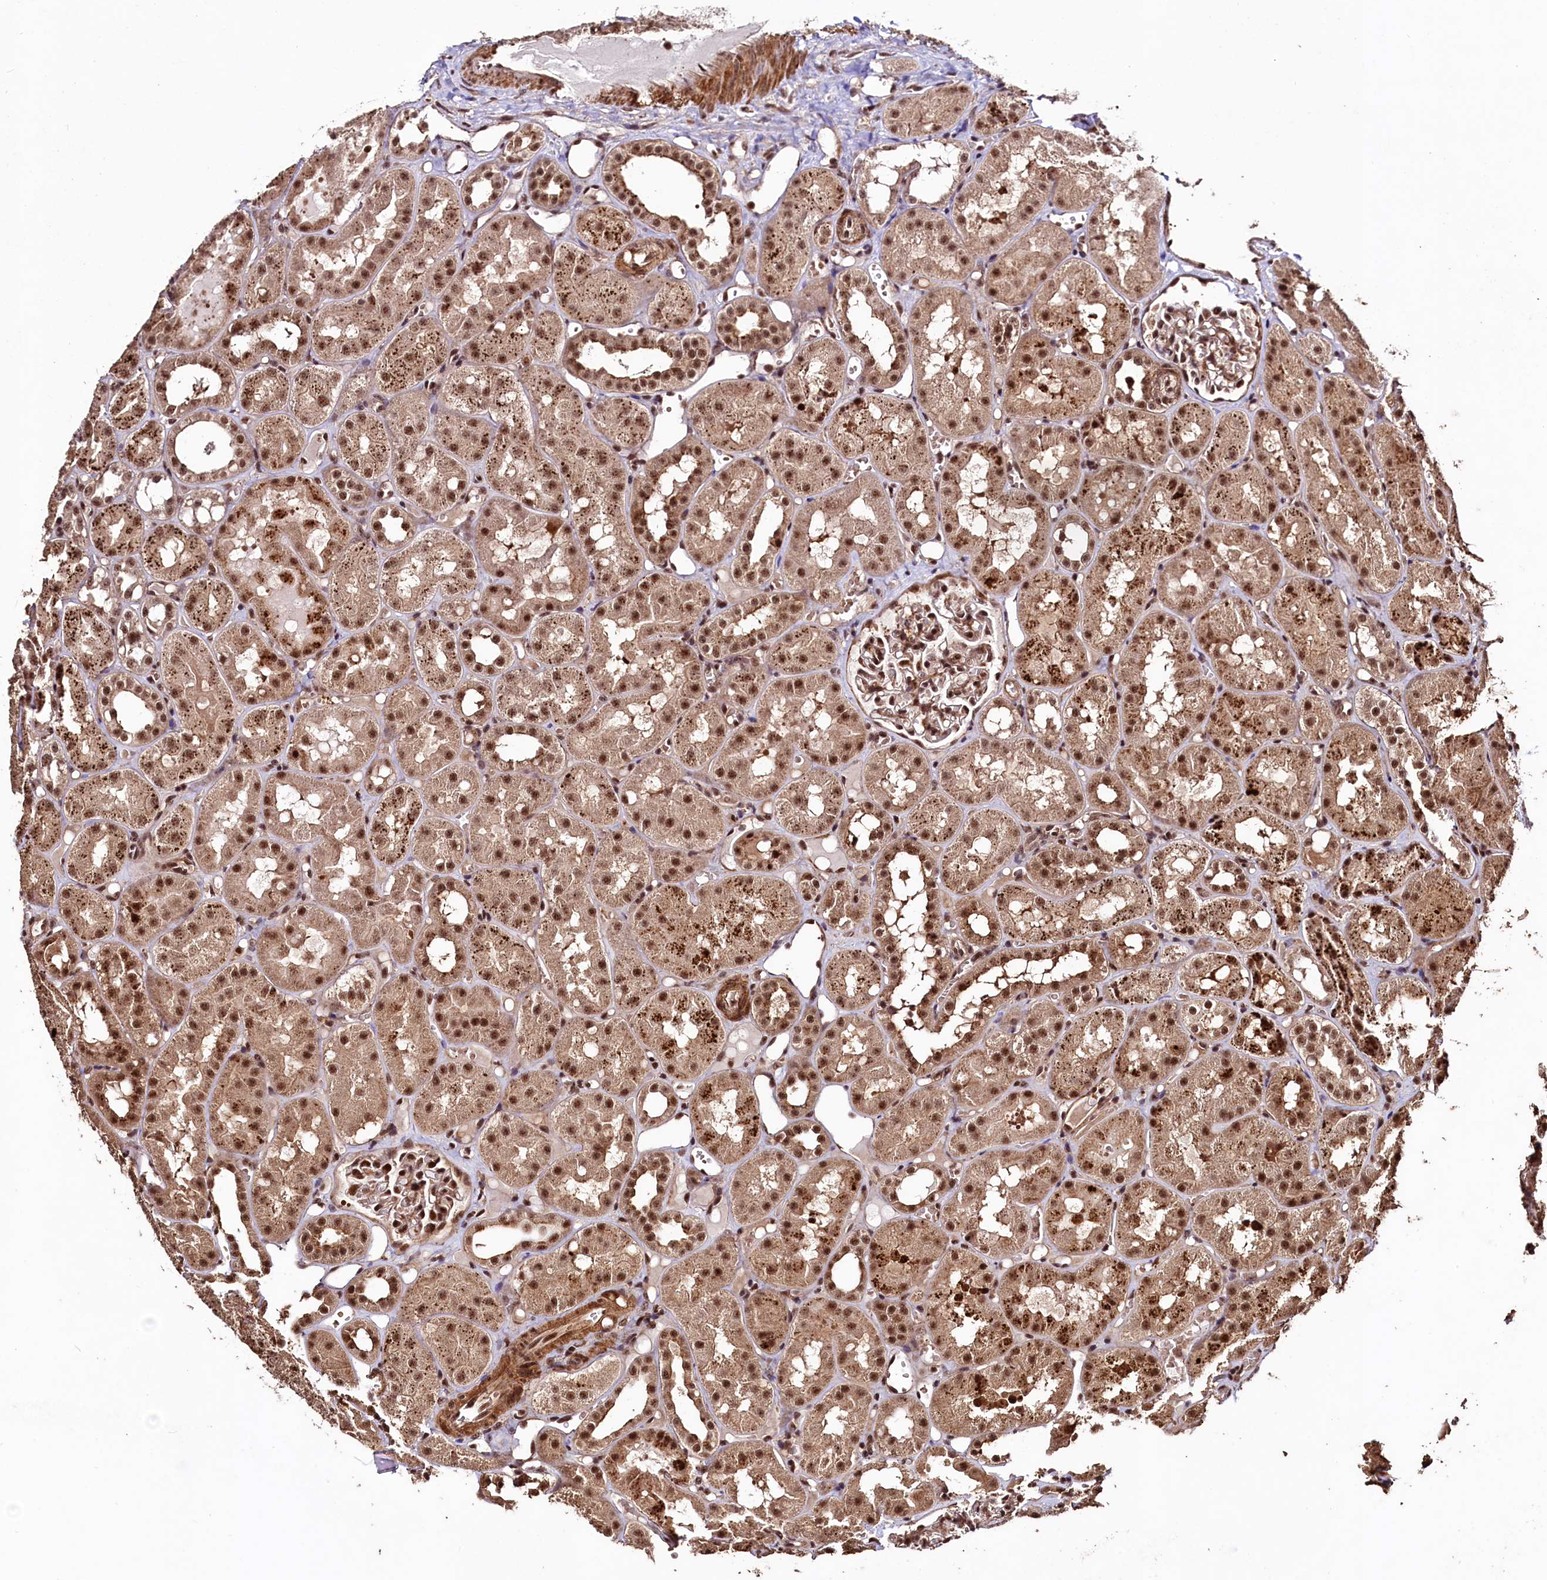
{"staining": {"intensity": "moderate", "quantity": "25%-75%", "location": "nuclear"}, "tissue": "kidney", "cell_type": "Cells in glomeruli", "image_type": "normal", "snomed": [{"axis": "morphology", "description": "Normal tissue, NOS"}, {"axis": "topography", "description": "Kidney"}], "caption": "Moderate nuclear positivity for a protein is present in approximately 25%-75% of cells in glomeruli of unremarkable kidney using immunohistochemistry.", "gene": "SFSWAP", "patient": {"sex": "male", "age": 16}}